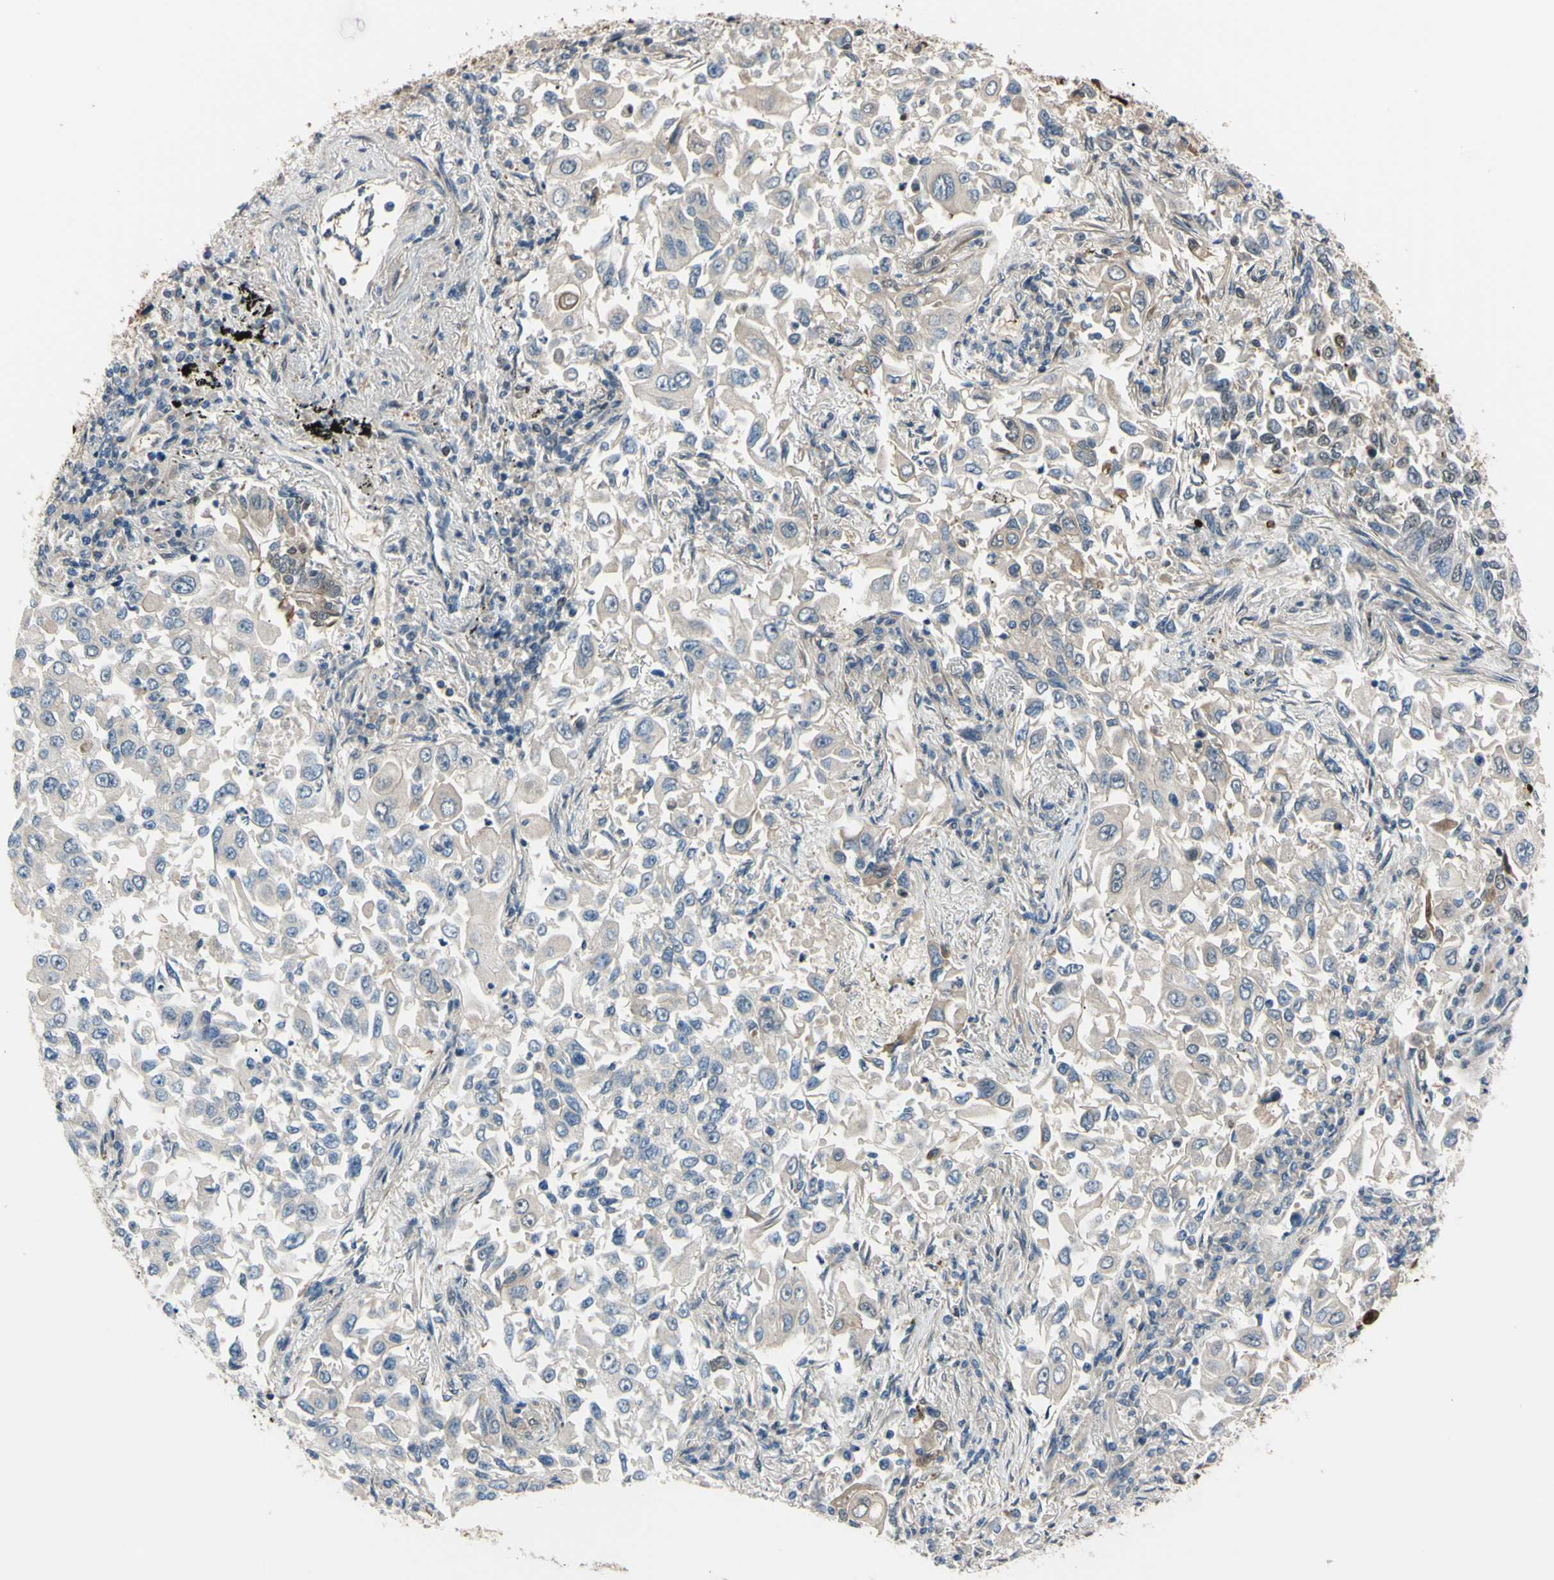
{"staining": {"intensity": "weak", "quantity": "25%-75%", "location": "cytoplasmic/membranous"}, "tissue": "lung cancer", "cell_type": "Tumor cells", "image_type": "cancer", "snomed": [{"axis": "morphology", "description": "Adenocarcinoma, NOS"}, {"axis": "topography", "description": "Lung"}], "caption": "Protein staining of lung adenocarcinoma tissue shows weak cytoplasmic/membranous positivity in approximately 25%-75% of tumor cells.", "gene": "THAP12", "patient": {"sex": "male", "age": 84}}